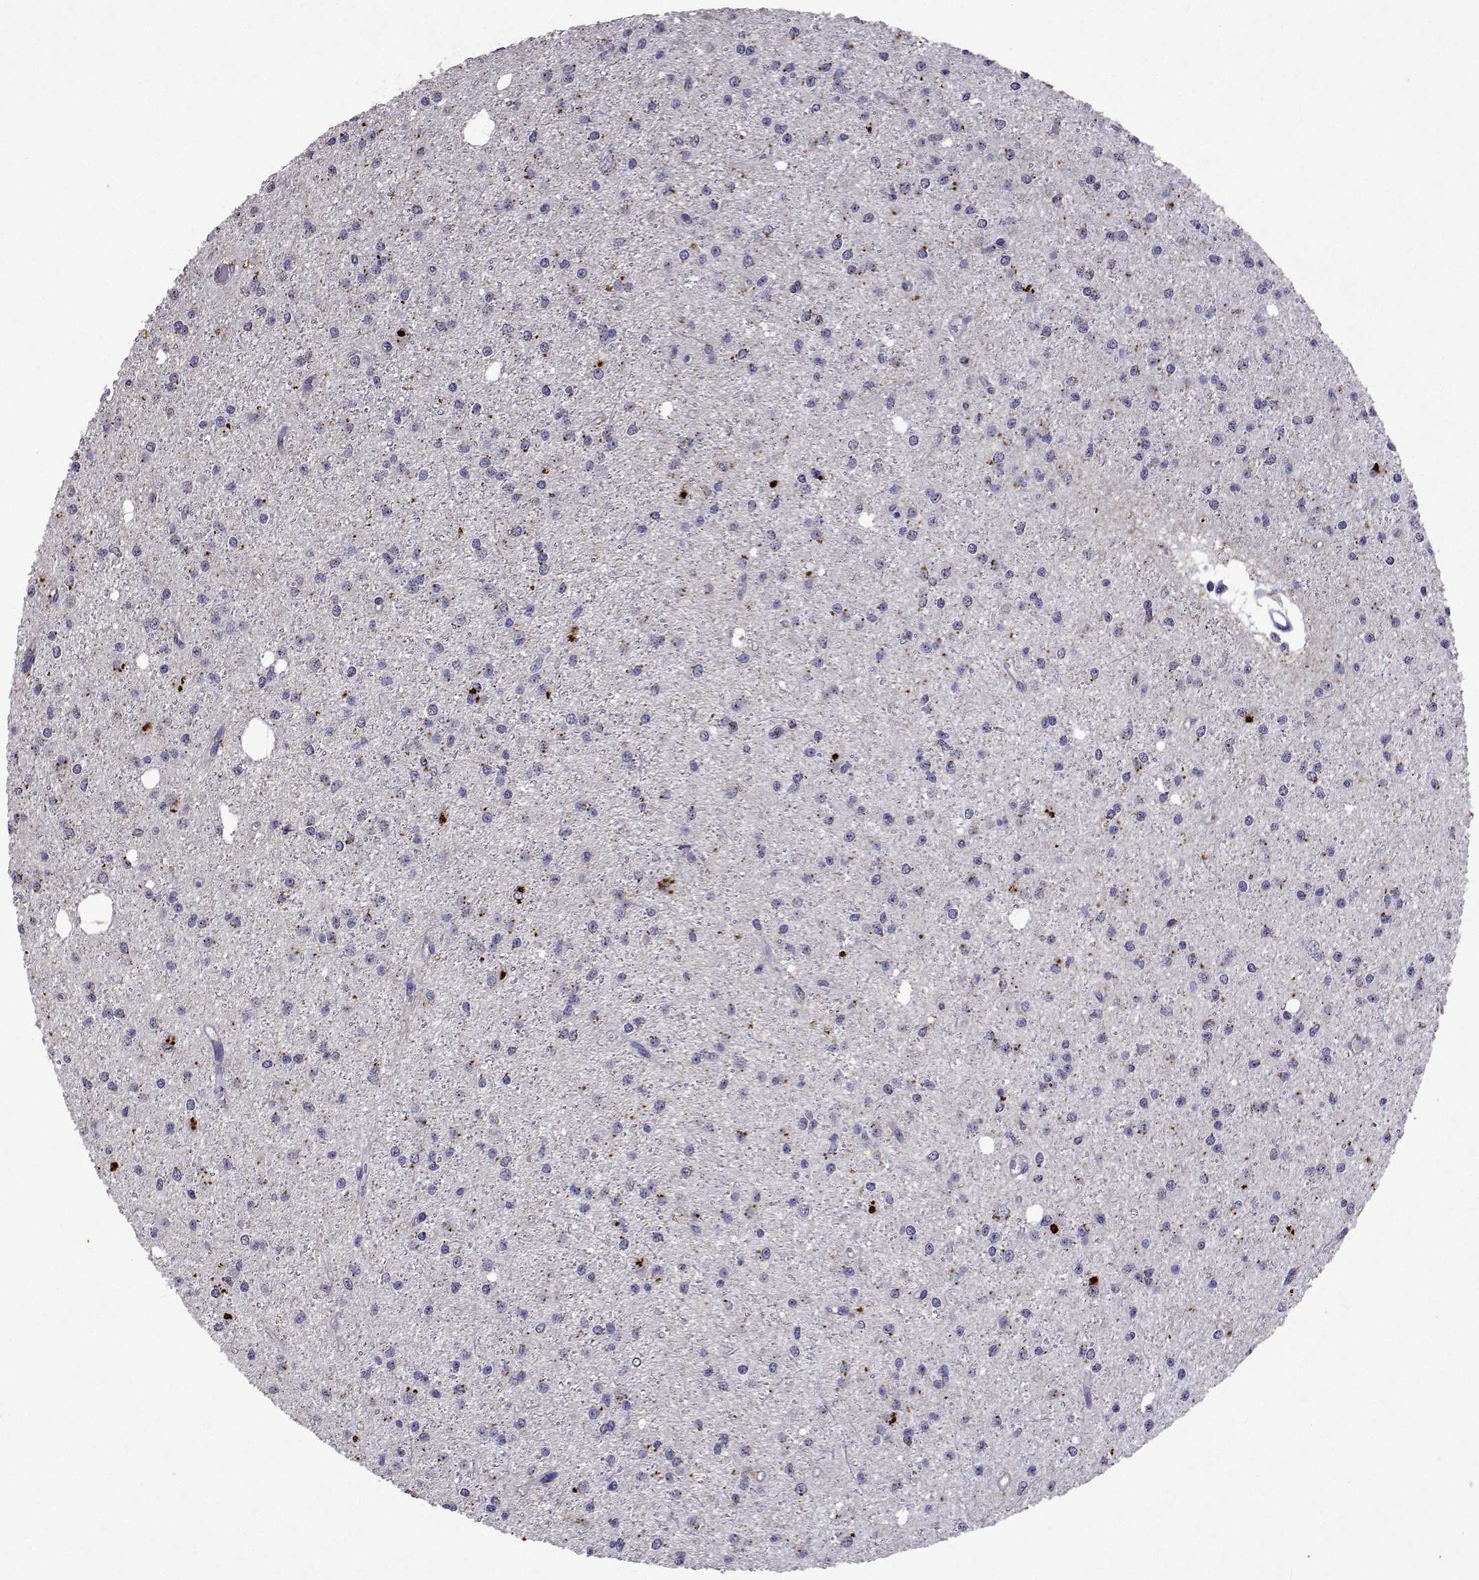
{"staining": {"intensity": "negative", "quantity": "none", "location": "none"}, "tissue": "glioma", "cell_type": "Tumor cells", "image_type": "cancer", "snomed": [{"axis": "morphology", "description": "Glioma, malignant, Low grade"}, {"axis": "topography", "description": "Brain"}], "caption": "The histopathology image displays no significant expression in tumor cells of glioma.", "gene": "DUSP28", "patient": {"sex": "male", "age": 27}}